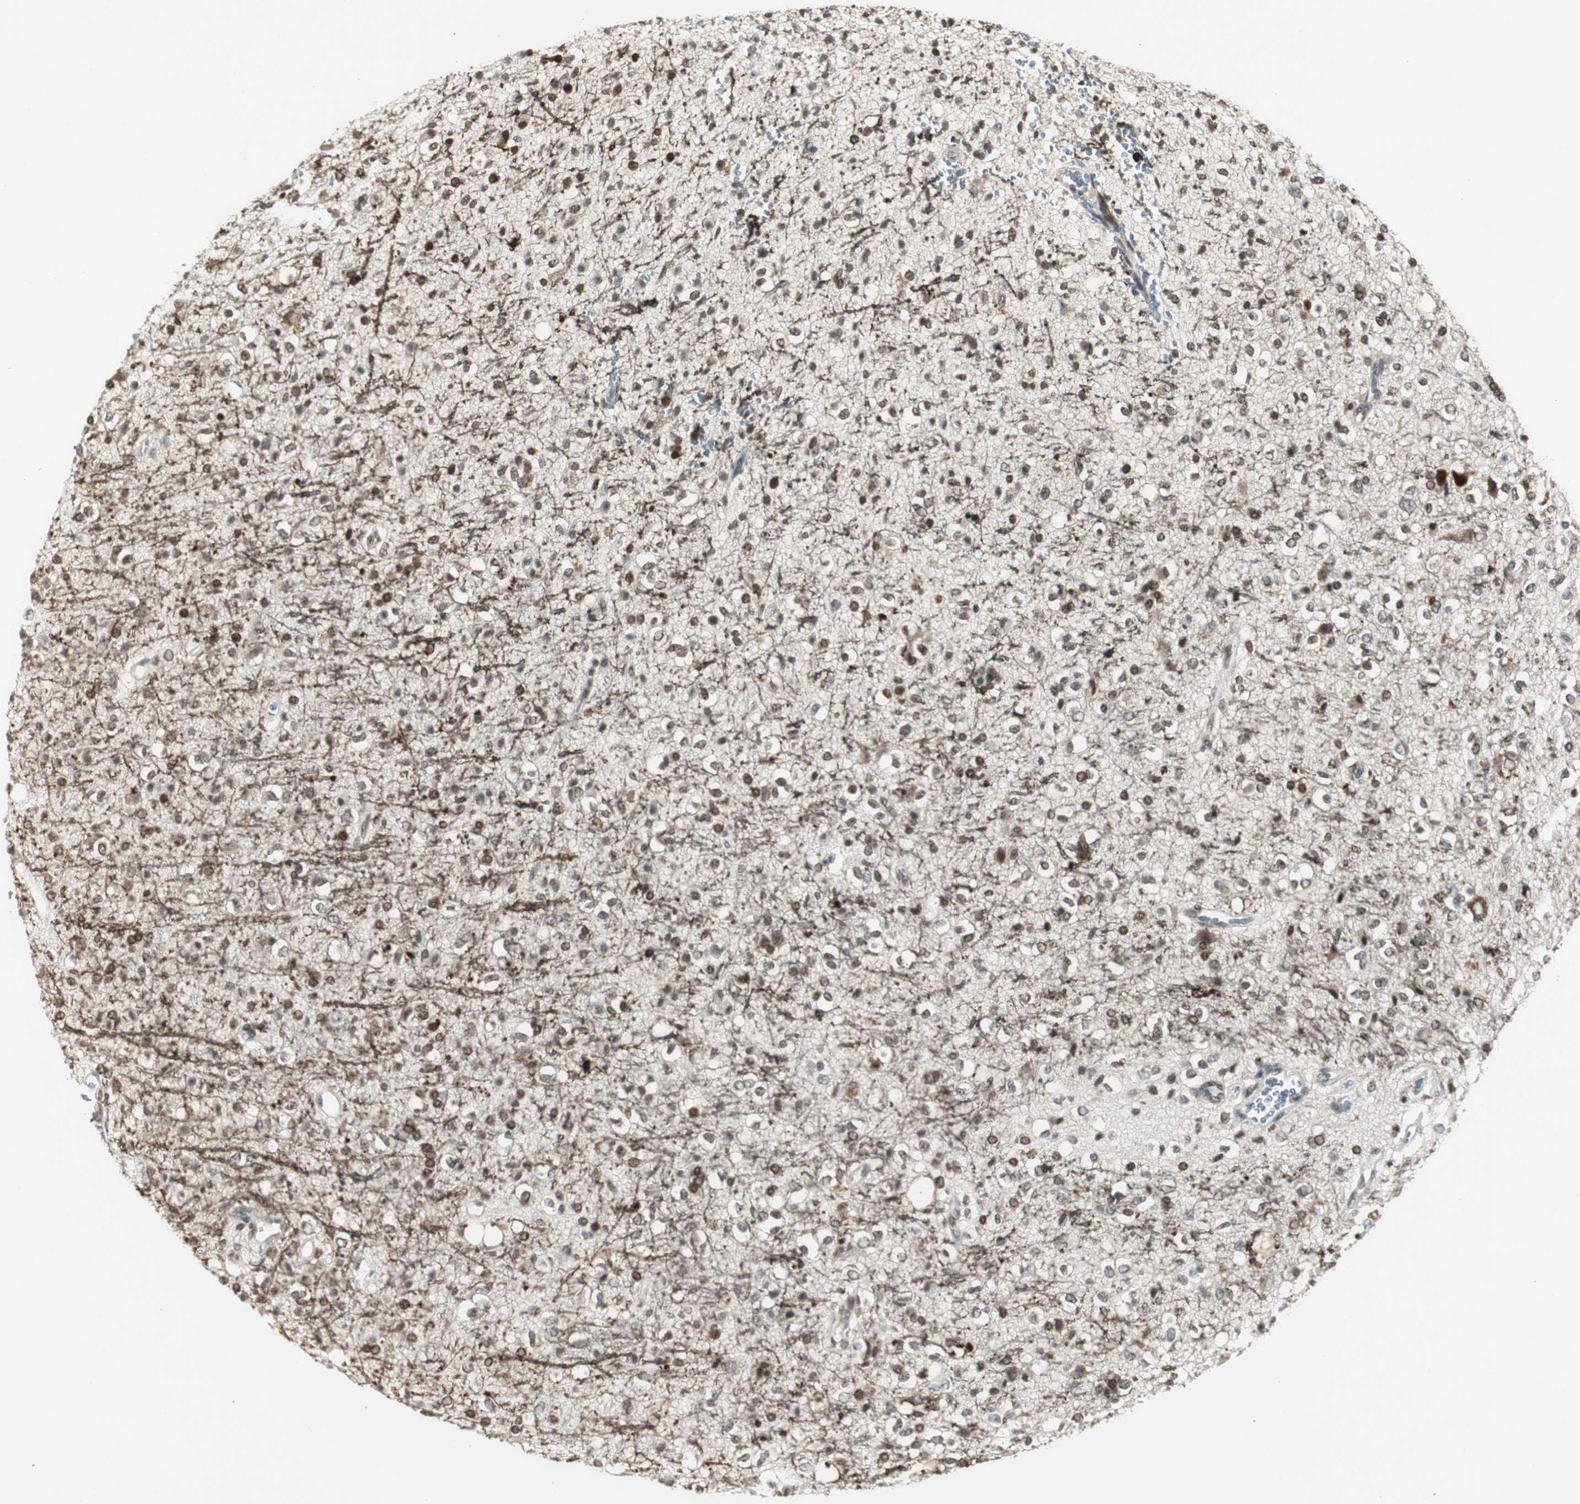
{"staining": {"intensity": "moderate", "quantity": ">75%", "location": "nuclear"}, "tissue": "glioma", "cell_type": "Tumor cells", "image_type": "cancer", "snomed": [{"axis": "morphology", "description": "Glioma, malignant, High grade"}, {"axis": "topography", "description": "Brain"}], "caption": "The micrograph displays staining of glioma, revealing moderate nuclear protein positivity (brown color) within tumor cells.", "gene": "MPG", "patient": {"sex": "male", "age": 47}}